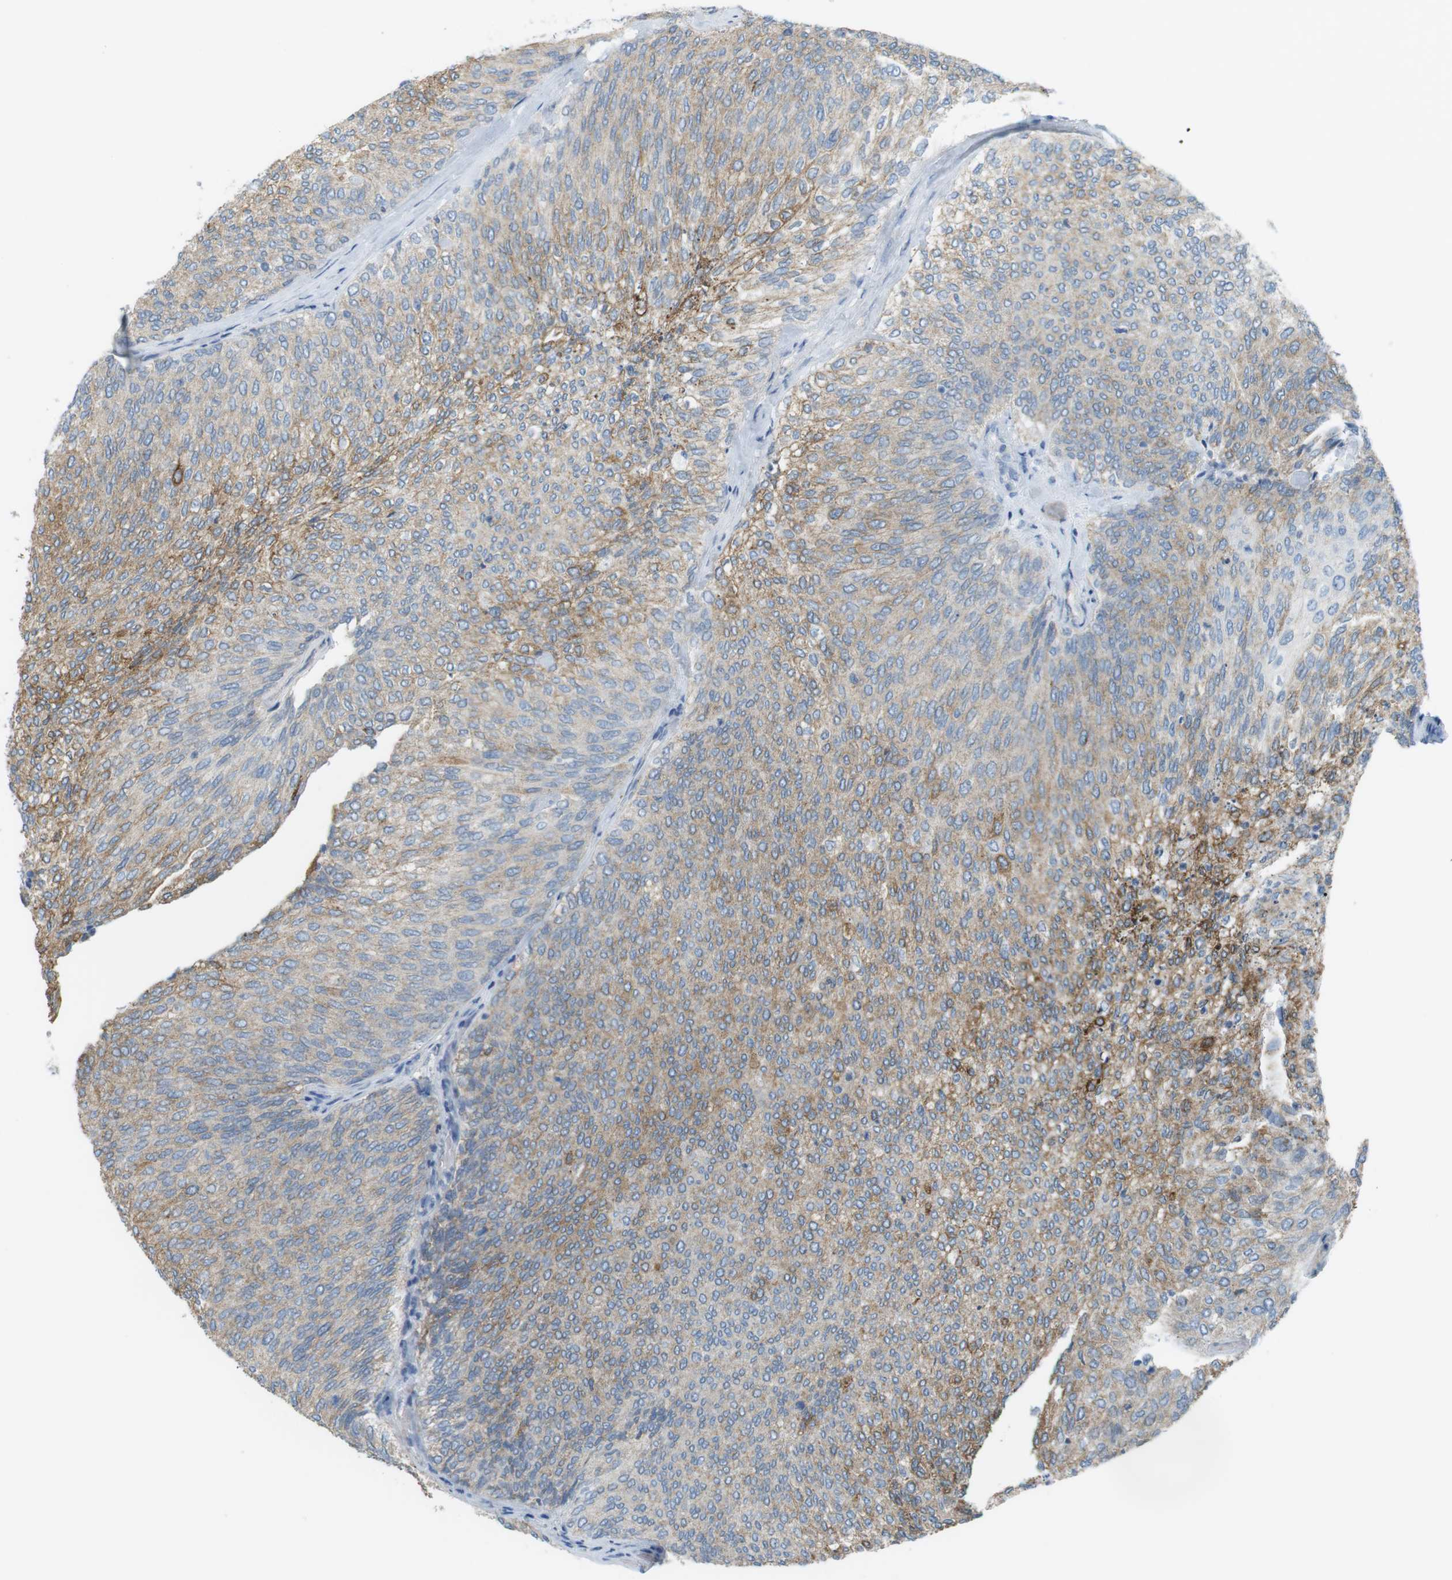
{"staining": {"intensity": "moderate", "quantity": "25%-75%", "location": "cytoplasmic/membranous"}, "tissue": "urothelial cancer", "cell_type": "Tumor cells", "image_type": "cancer", "snomed": [{"axis": "morphology", "description": "Urothelial carcinoma, Low grade"}, {"axis": "topography", "description": "Urinary bladder"}], "caption": "The image reveals immunohistochemical staining of urothelial cancer. There is moderate cytoplasmic/membranous staining is appreciated in approximately 25%-75% of tumor cells.", "gene": "VAMP1", "patient": {"sex": "female", "age": 79}}